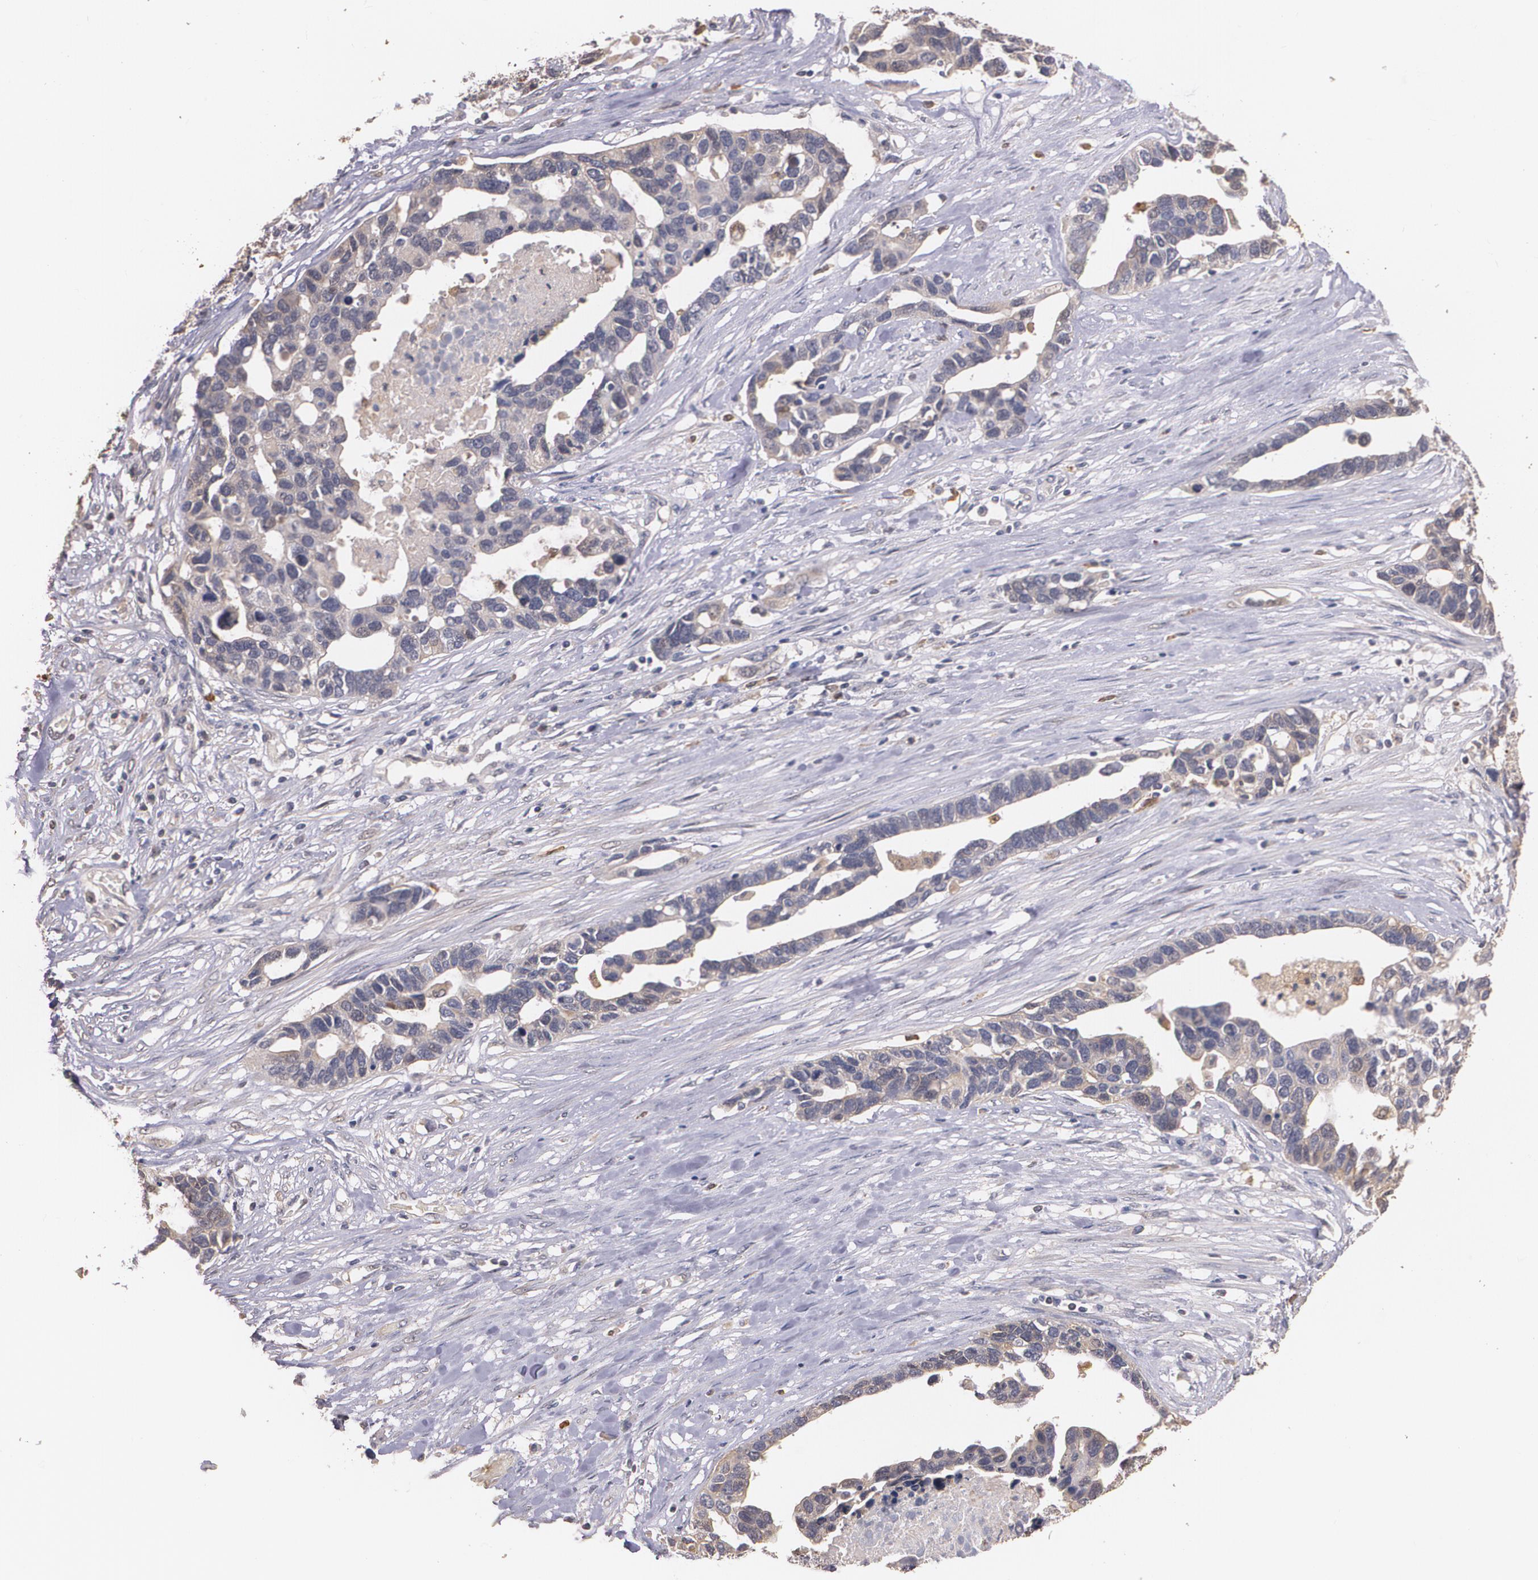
{"staining": {"intensity": "weak", "quantity": "25%-75%", "location": "cytoplasmic/membranous"}, "tissue": "ovarian cancer", "cell_type": "Tumor cells", "image_type": "cancer", "snomed": [{"axis": "morphology", "description": "Cystadenocarcinoma, serous, NOS"}, {"axis": "topography", "description": "Ovary"}], "caption": "Weak cytoplasmic/membranous positivity for a protein is identified in approximately 25%-75% of tumor cells of ovarian cancer (serous cystadenocarcinoma) using IHC.", "gene": "PTS", "patient": {"sex": "female", "age": 54}}